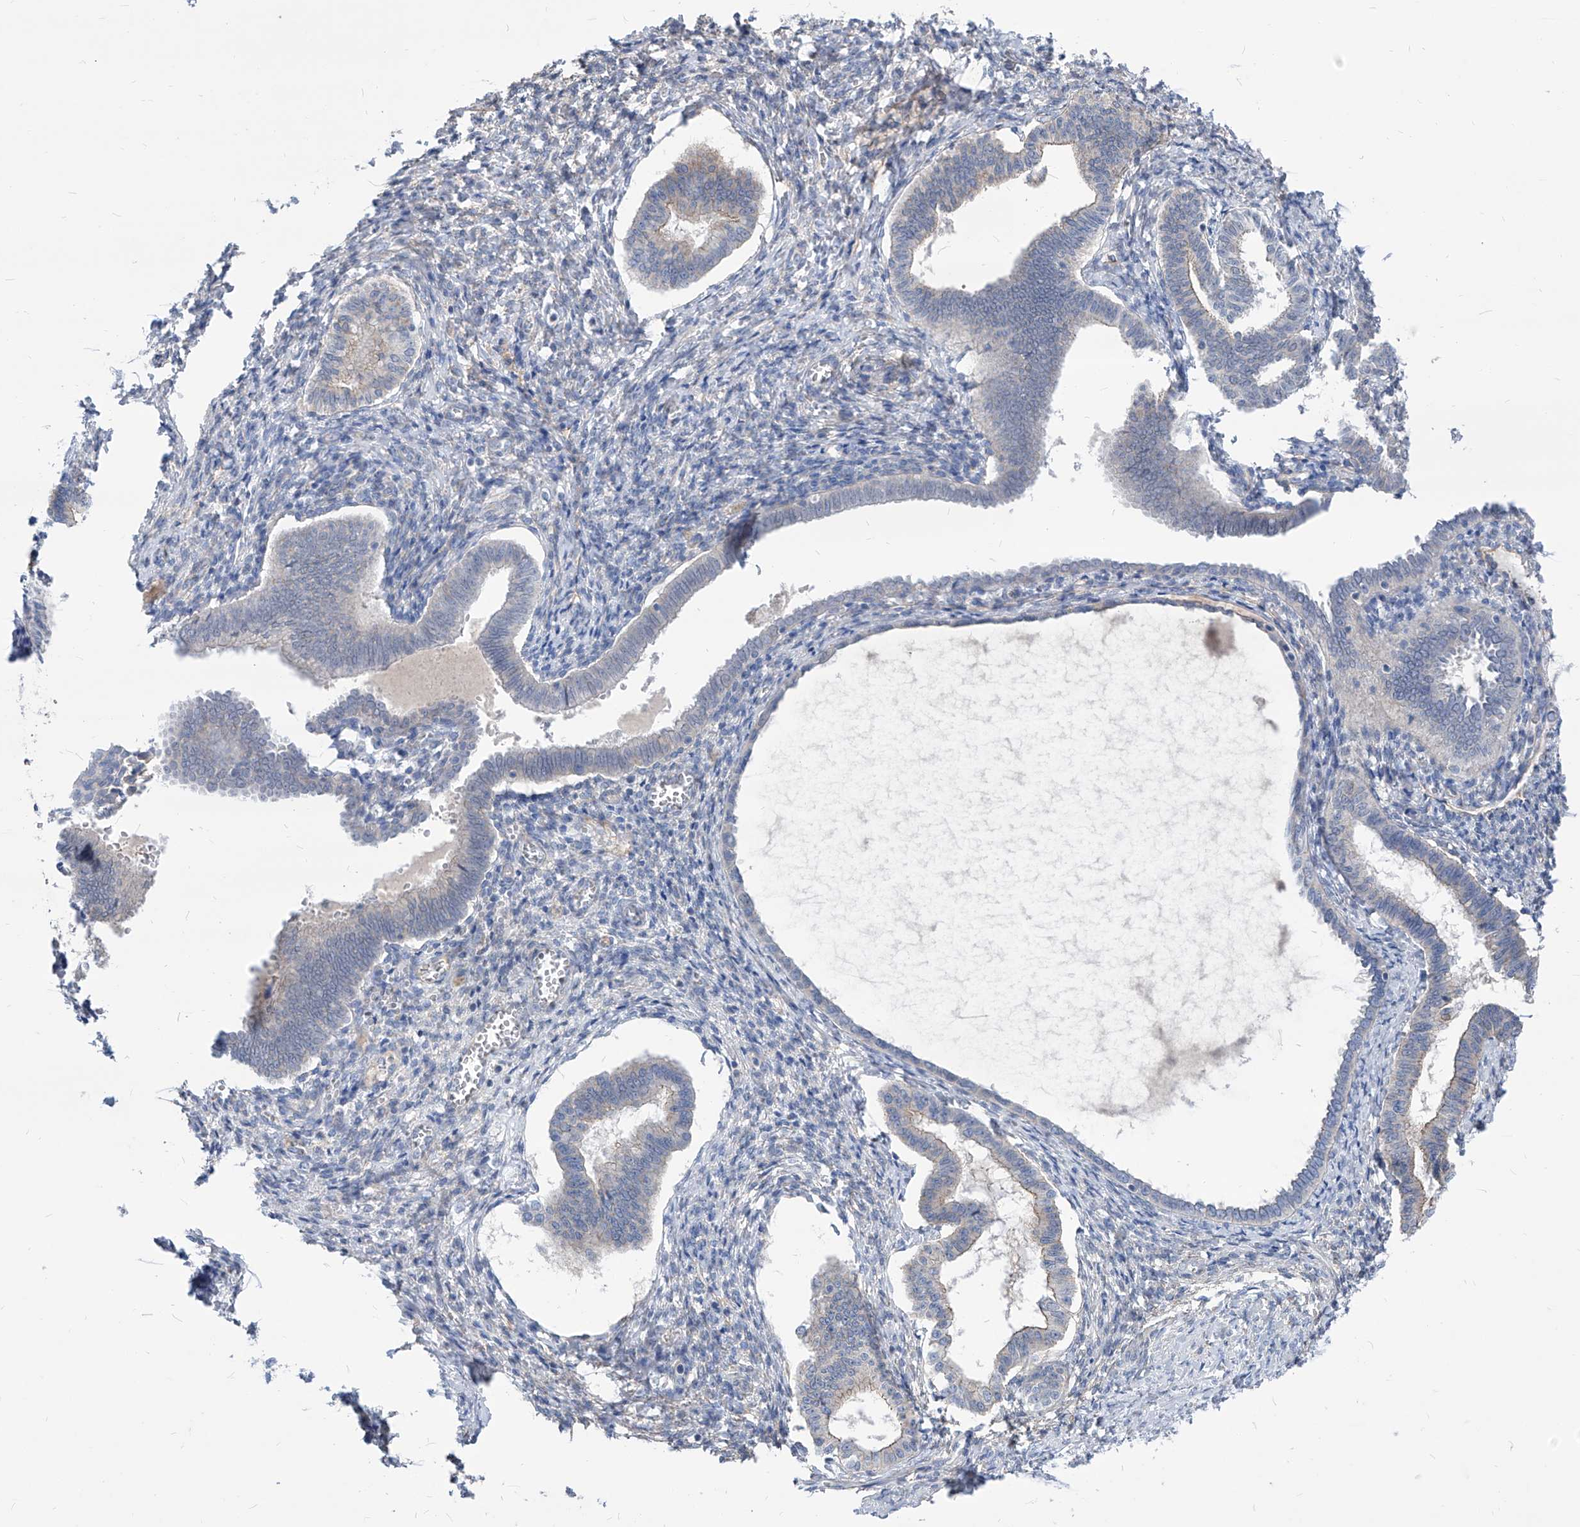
{"staining": {"intensity": "negative", "quantity": "none", "location": "none"}, "tissue": "endometrium", "cell_type": "Cells in endometrial stroma", "image_type": "normal", "snomed": [{"axis": "morphology", "description": "Normal tissue, NOS"}, {"axis": "topography", "description": "Endometrium"}], "caption": "IHC micrograph of benign human endometrium stained for a protein (brown), which shows no staining in cells in endometrial stroma.", "gene": "AKAP10", "patient": {"sex": "female", "age": 77}}